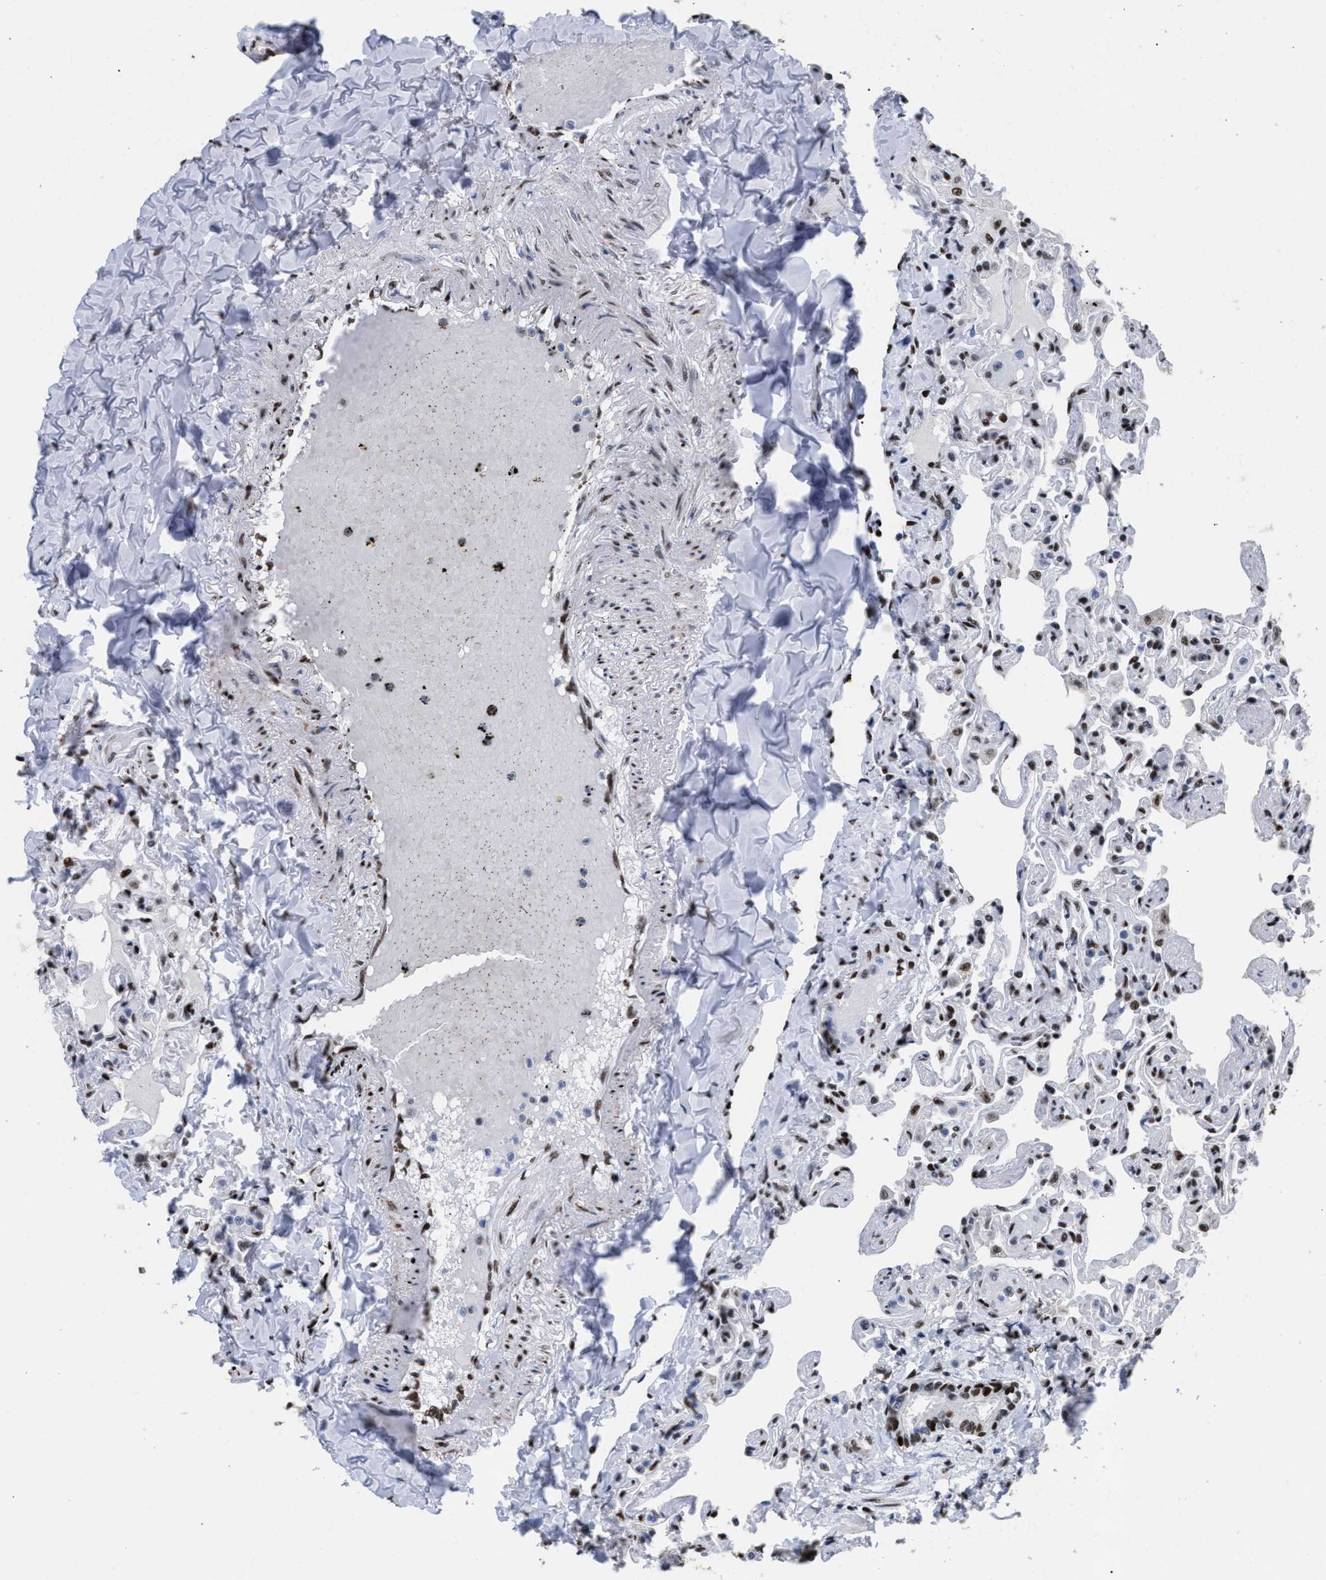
{"staining": {"intensity": "strong", "quantity": "<25%", "location": "nuclear"}, "tissue": "lung", "cell_type": "Alveolar cells", "image_type": "normal", "snomed": [{"axis": "morphology", "description": "Normal tissue, NOS"}, {"axis": "topography", "description": "Lung"}], "caption": "Lung stained for a protein exhibits strong nuclear positivity in alveolar cells. The protein is stained brown, and the nuclei are stained in blue (DAB (3,3'-diaminobenzidine) IHC with brightfield microscopy, high magnification).", "gene": "TP53BP1", "patient": {"sex": "male", "age": 21}}